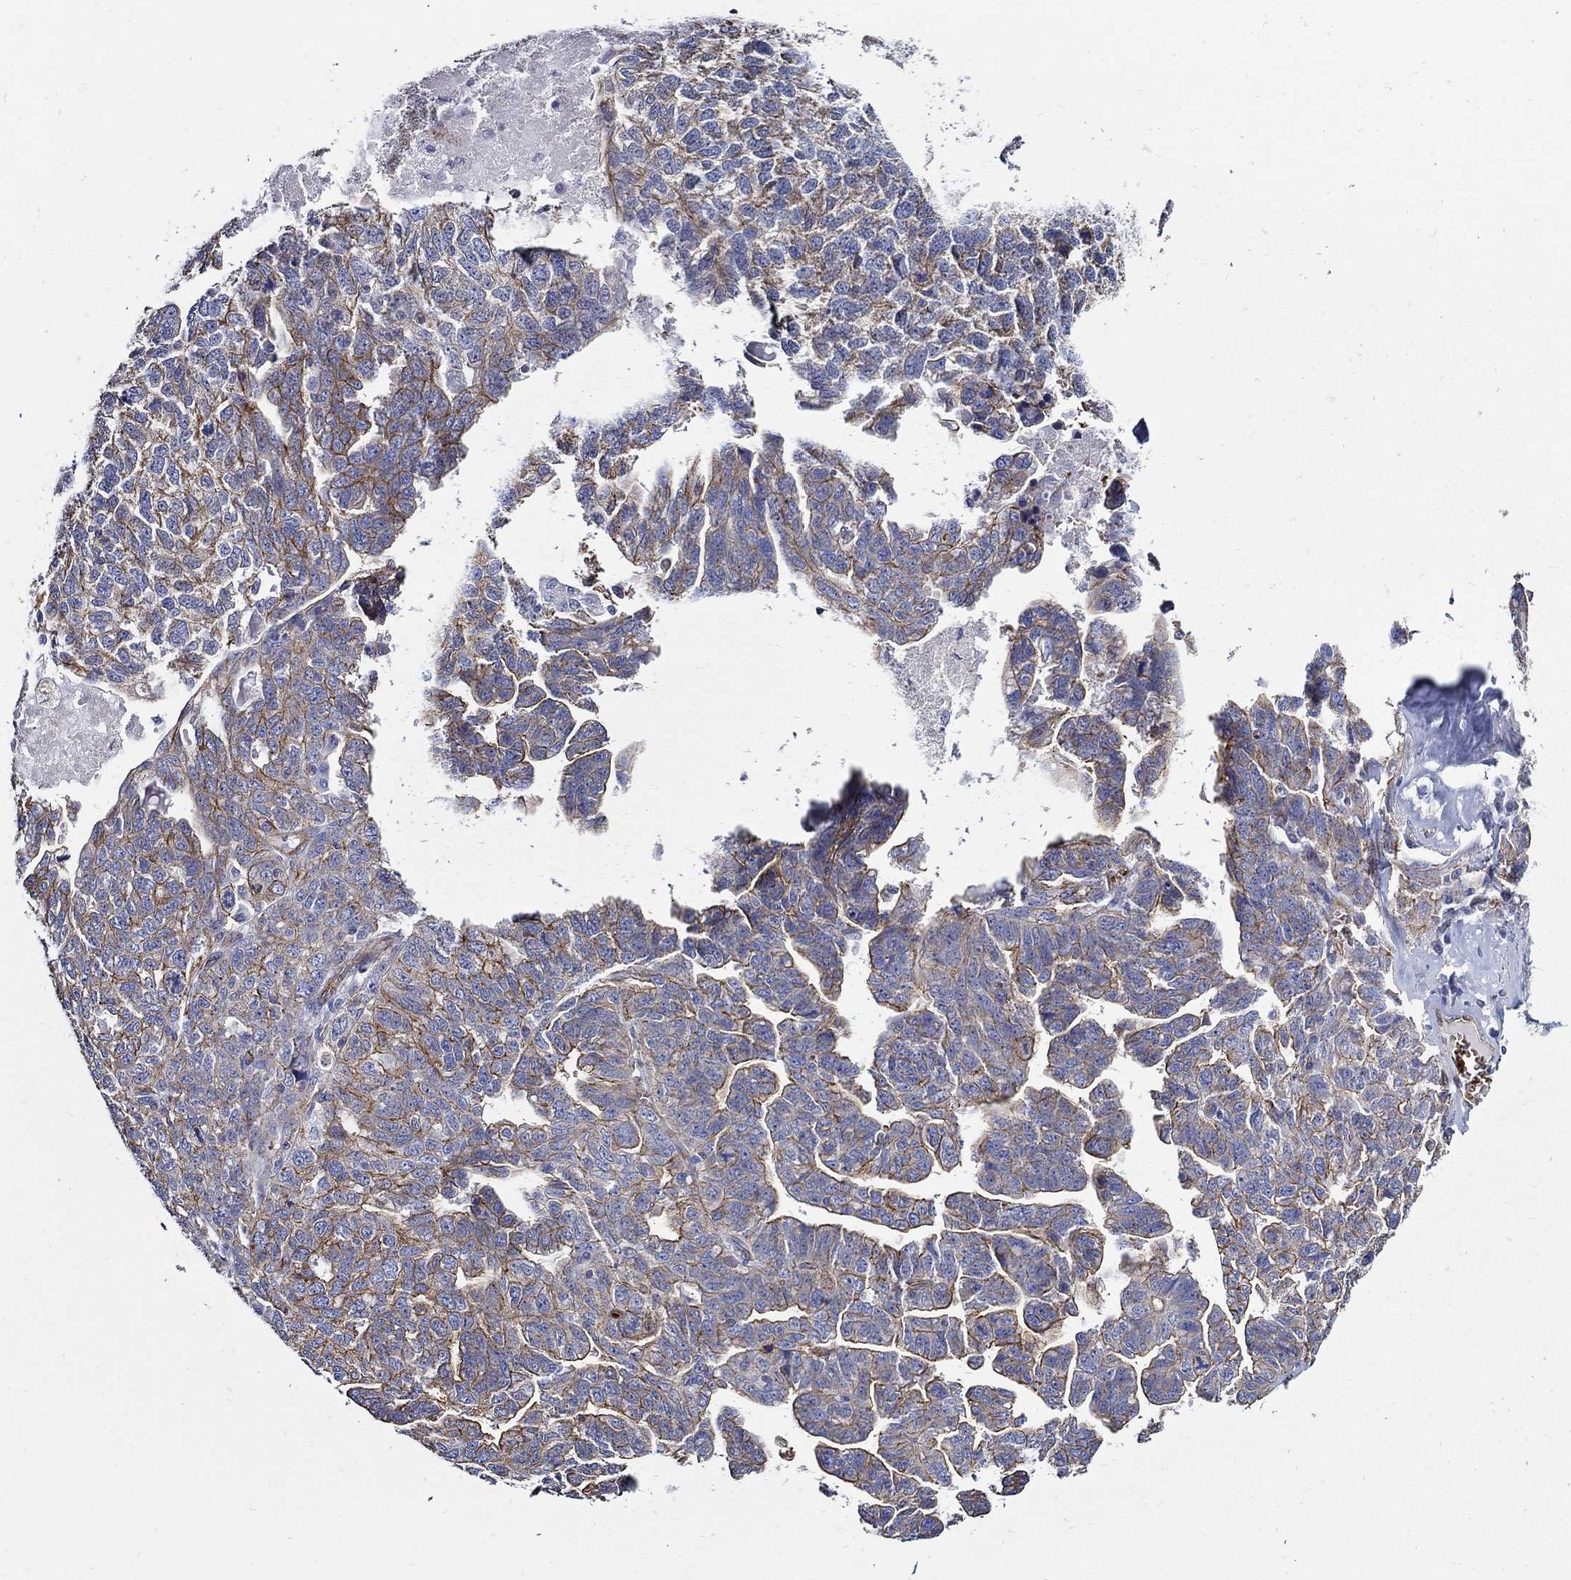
{"staining": {"intensity": "strong", "quantity": "25%-75%", "location": "cytoplasmic/membranous"}, "tissue": "ovarian cancer", "cell_type": "Tumor cells", "image_type": "cancer", "snomed": [{"axis": "morphology", "description": "Cystadenocarcinoma, serous, NOS"}, {"axis": "topography", "description": "Ovary"}], "caption": "Immunohistochemistry histopathology image of human ovarian cancer (serous cystadenocarcinoma) stained for a protein (brown), which shows high levels of strong cytoplasmic/membranous staining in about 25%-75% of tumor cells.", "gene": "APBB3", "patient": {"sex": "female", "age": 71}}